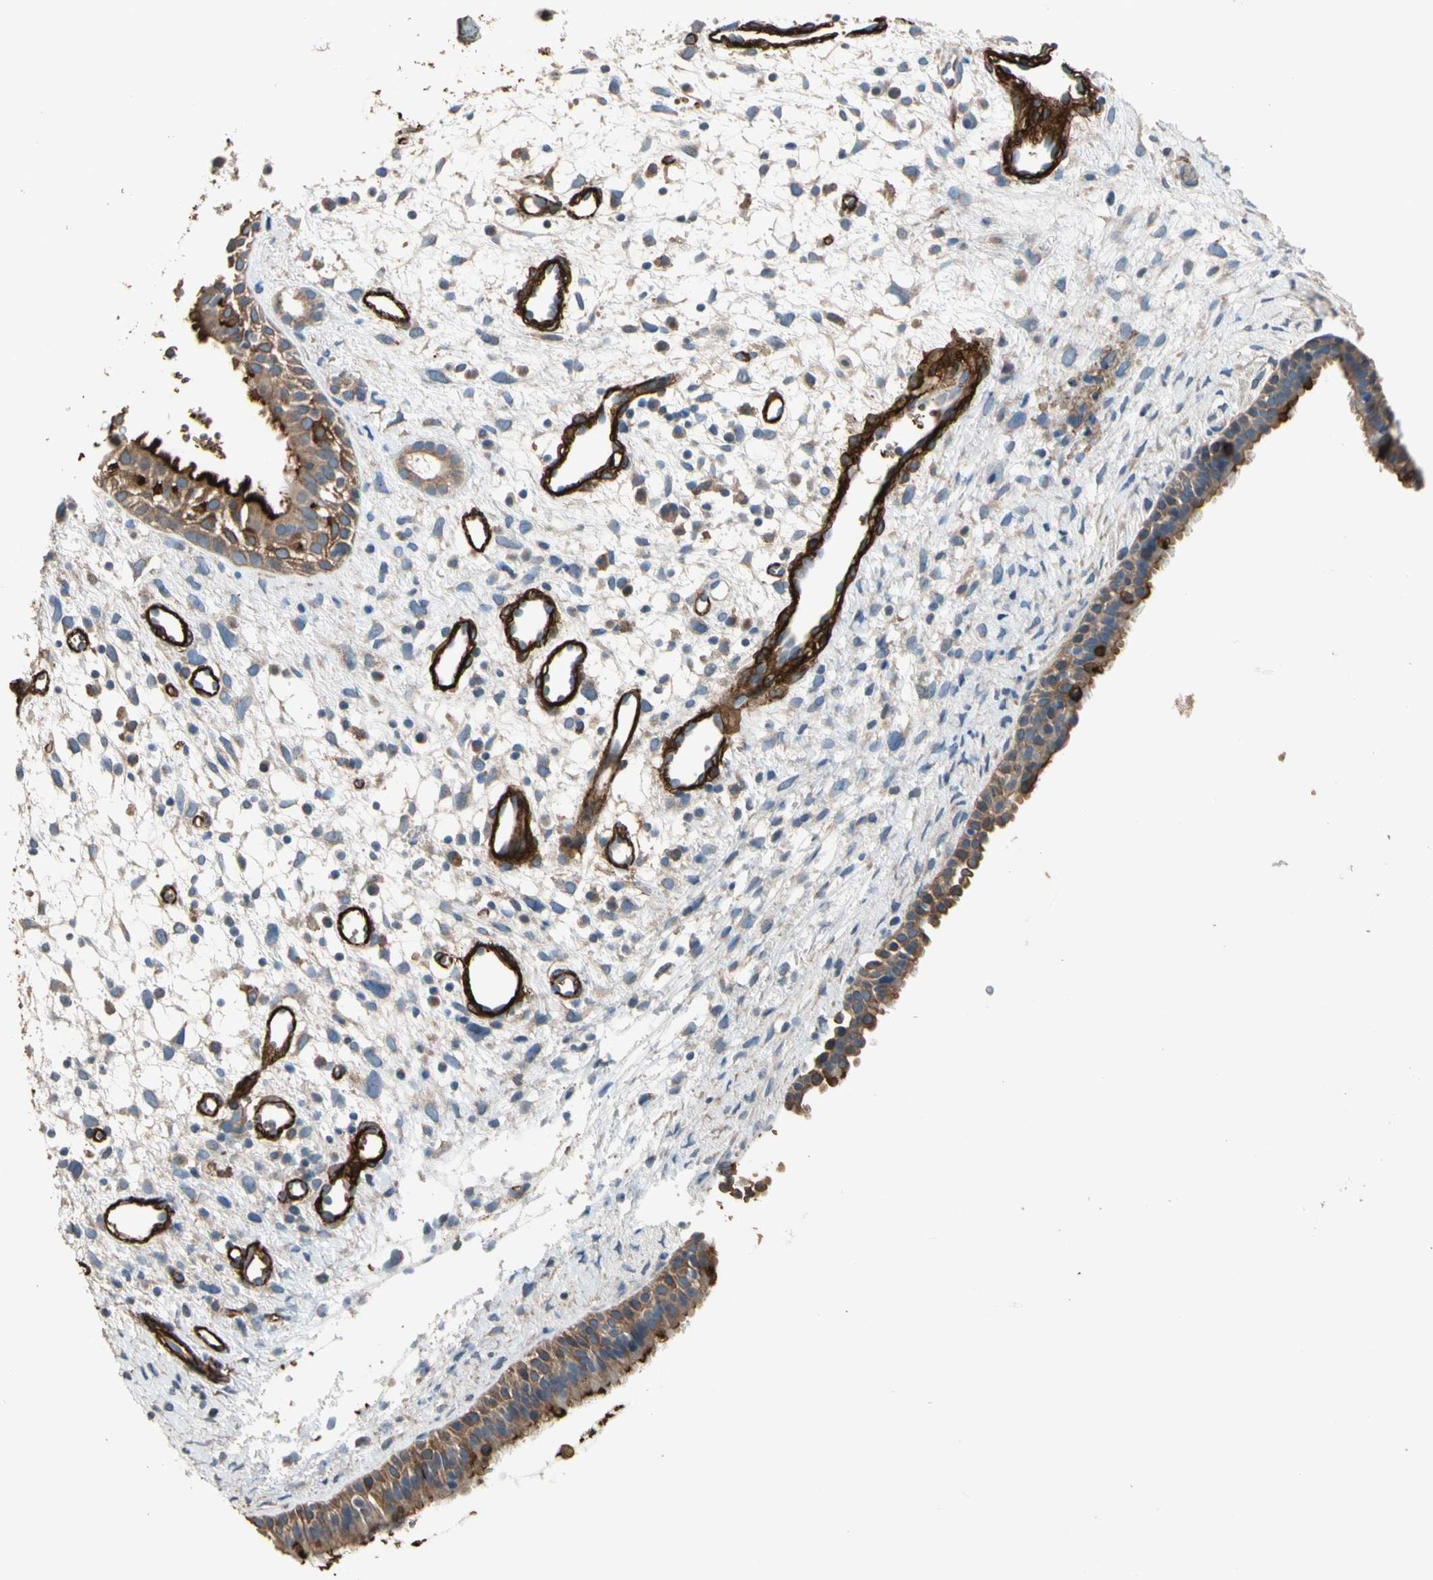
{"staining": {"intensity": "moderate", "quantity": ">75%", "location": "cytoplasmic/membranous"}, "tissue": "nasopharynx", "cell_type": "Respiratory epithelial cells", "image_type": "normal", "snomed": [{"axis": "morphology", "description": "Normal tissue, NOS"}, {"axis": "topography", "description": "Nasopharynx"}], "caption": "Moderate cytoplasmic/membranous protein positivity is identified in approximately >75% of respiratory epithelial cells in nasopharynx. (brown staining indicates protein expression, while blue staining denotes nuclei).", "gene": "SUSD2", "patient": {"sex": "male", "age": 22}}